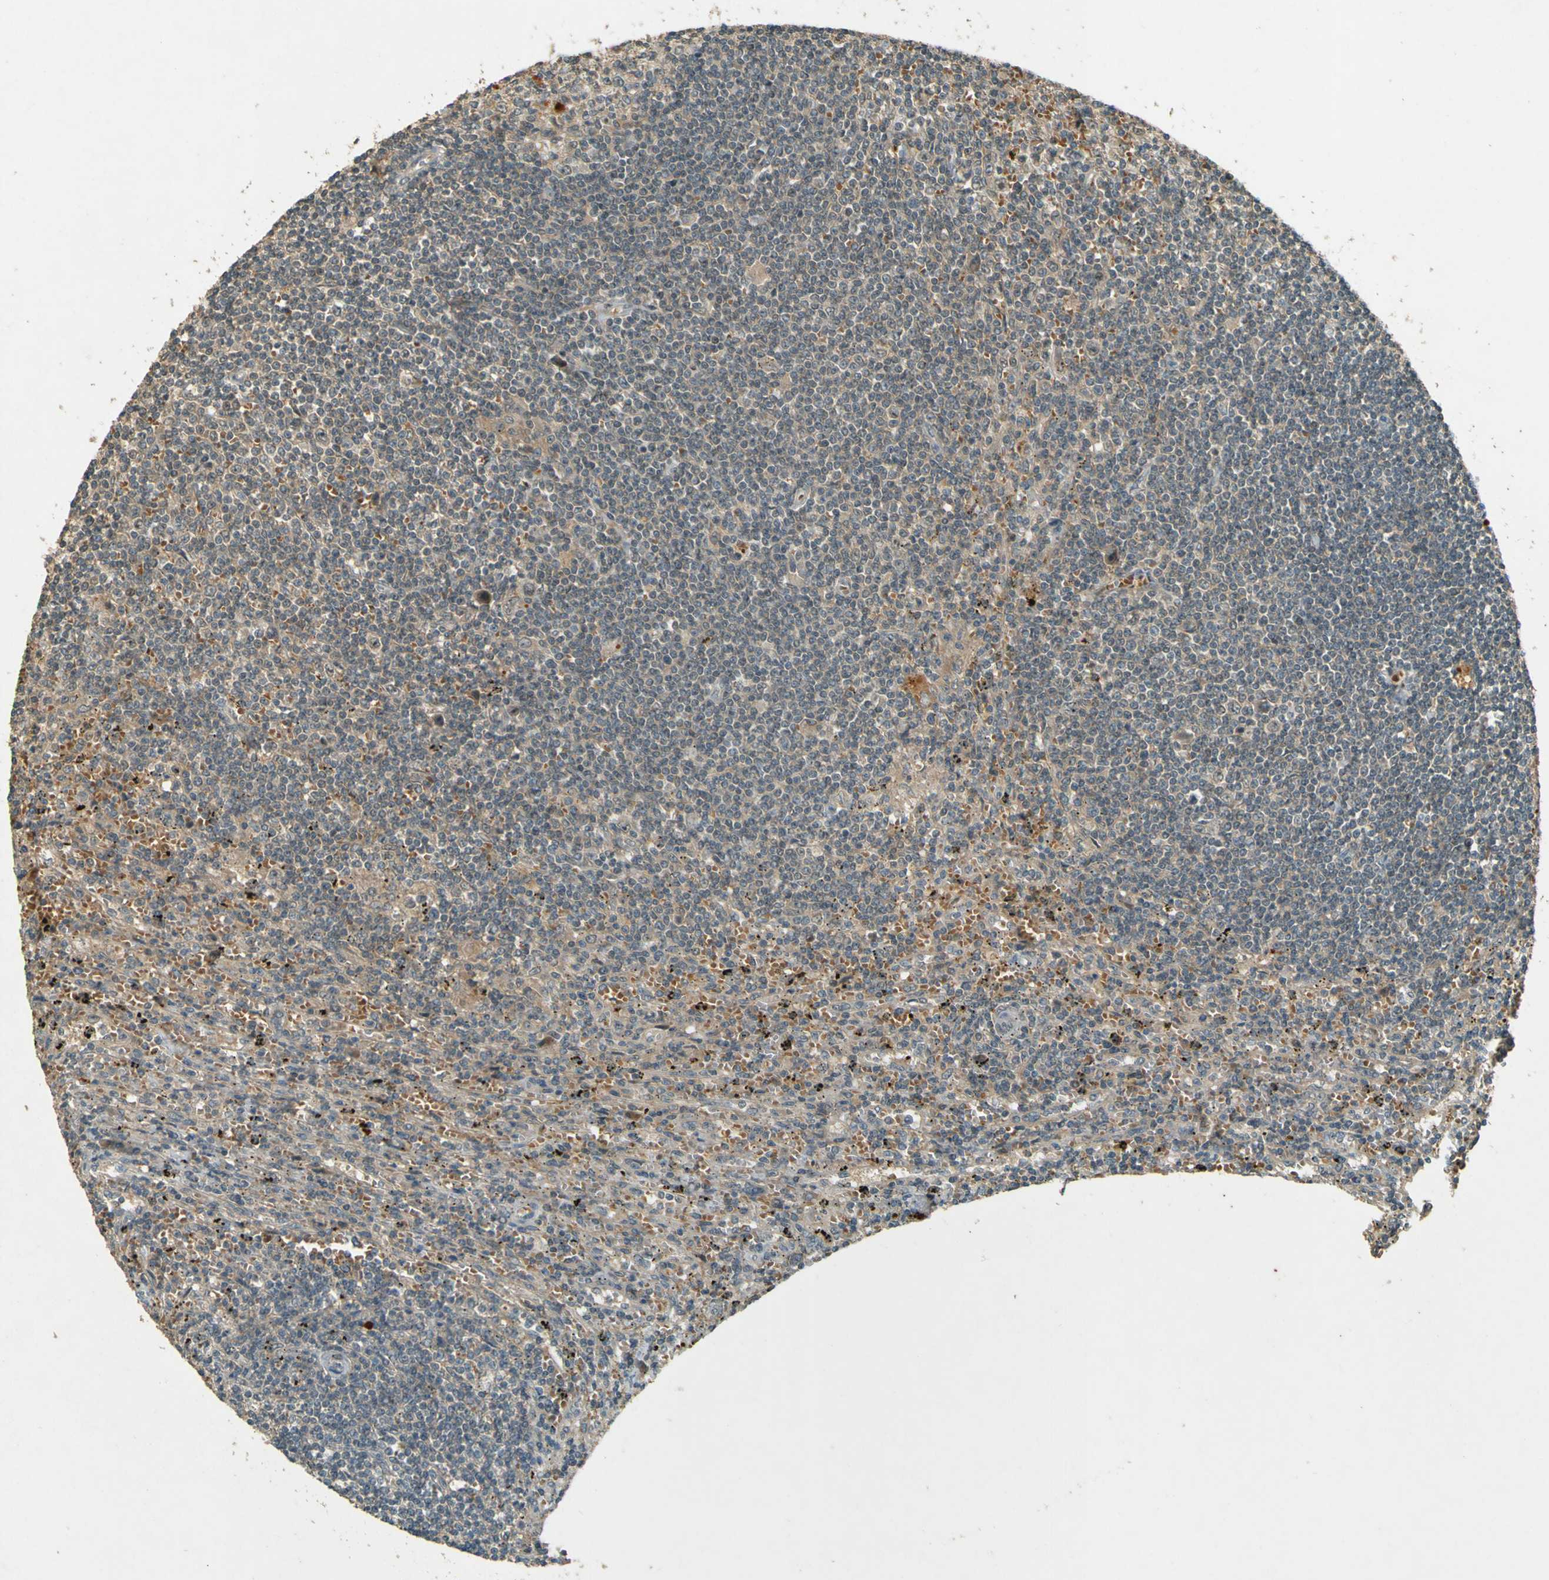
{"staining": {"intensity": "weak", "quantity": ">75%", "location": "cytoplasmic/membranous"}, "tissue": "lymphoma", "cell_type": "Tumor cells", "image_type": "cancer", "snomed": [{"axis": "morphology", "description": "Malignant lymphoma, non-Hodgkin's type, Low grade"}, {"axis": "topography", "description": "Spleen"}], "caption": "Weak cytoplasmic/membranous staining for a protein is seen in about >75% of tumor cells of lymphoma using immunohistochemistry.", "gene": "MPDZ", "patient": {"sex": "male", "age": 76}}